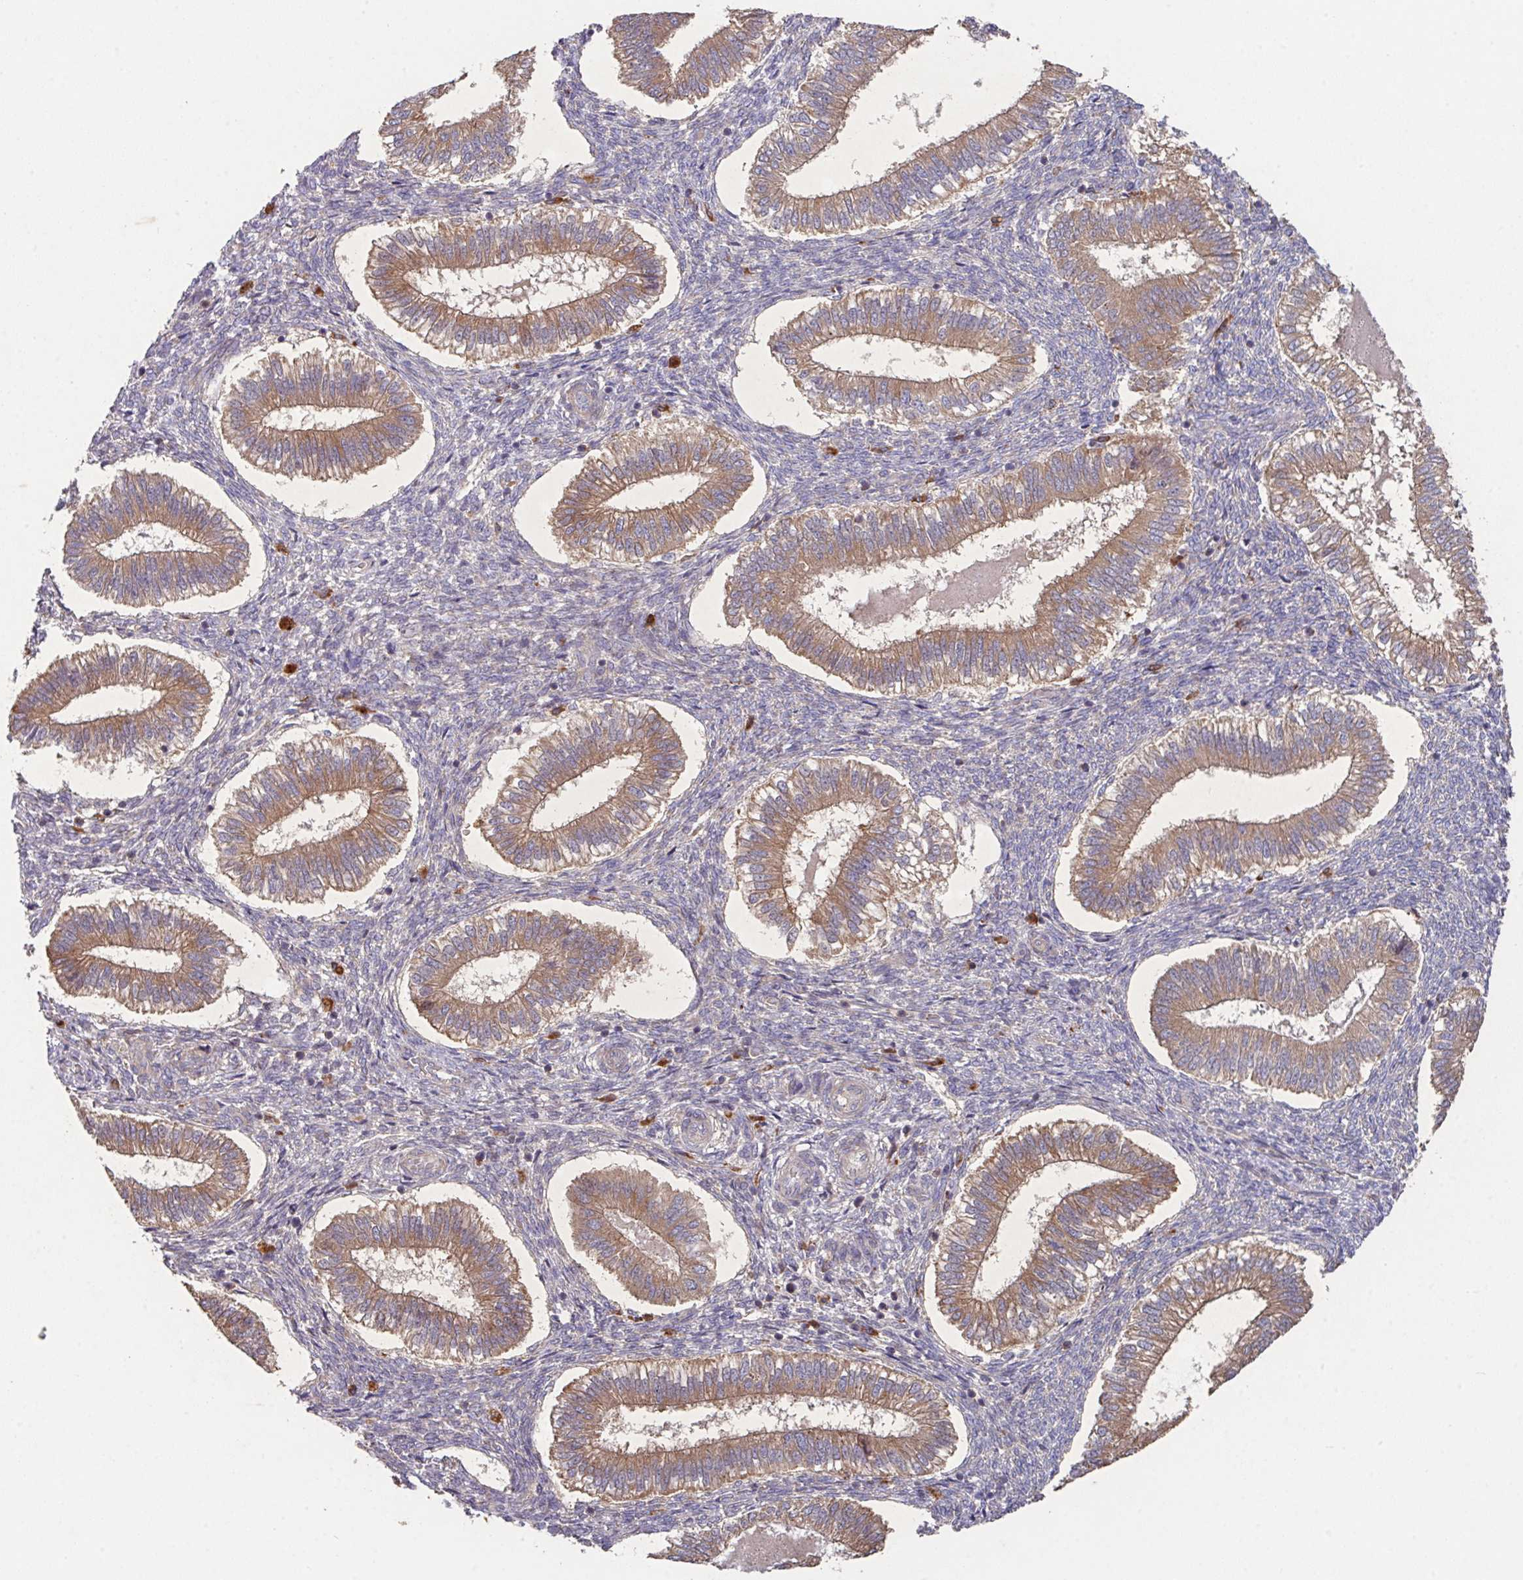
{"staining": {"intensity": "moderate", "quantity": "<25%", "location": "cytoplasmic/membranous"}, "tissue": "endometrium", "cell_type": "Cells in endometrial stroma", "image_type": "normal", "snomed": [{"axis": "morphology", "description": "Normal tissue, NOS"}, {"axis": "topography", "description": "Endometrium"}], "caption": "Immunohistochemical staining of normal endometrium displays <25% levels of moderate cytoplasmic/membranous protein staining in about <25% of cells in endometrial stroma. Using DAB (3,3'-diaminobenzidine) (brown) and hematoxylin (blue) stains, captured at high magnification using brightfield microscopy.", "gene": "TRIM14", "patient": {"sex": "female", "age": 25}}